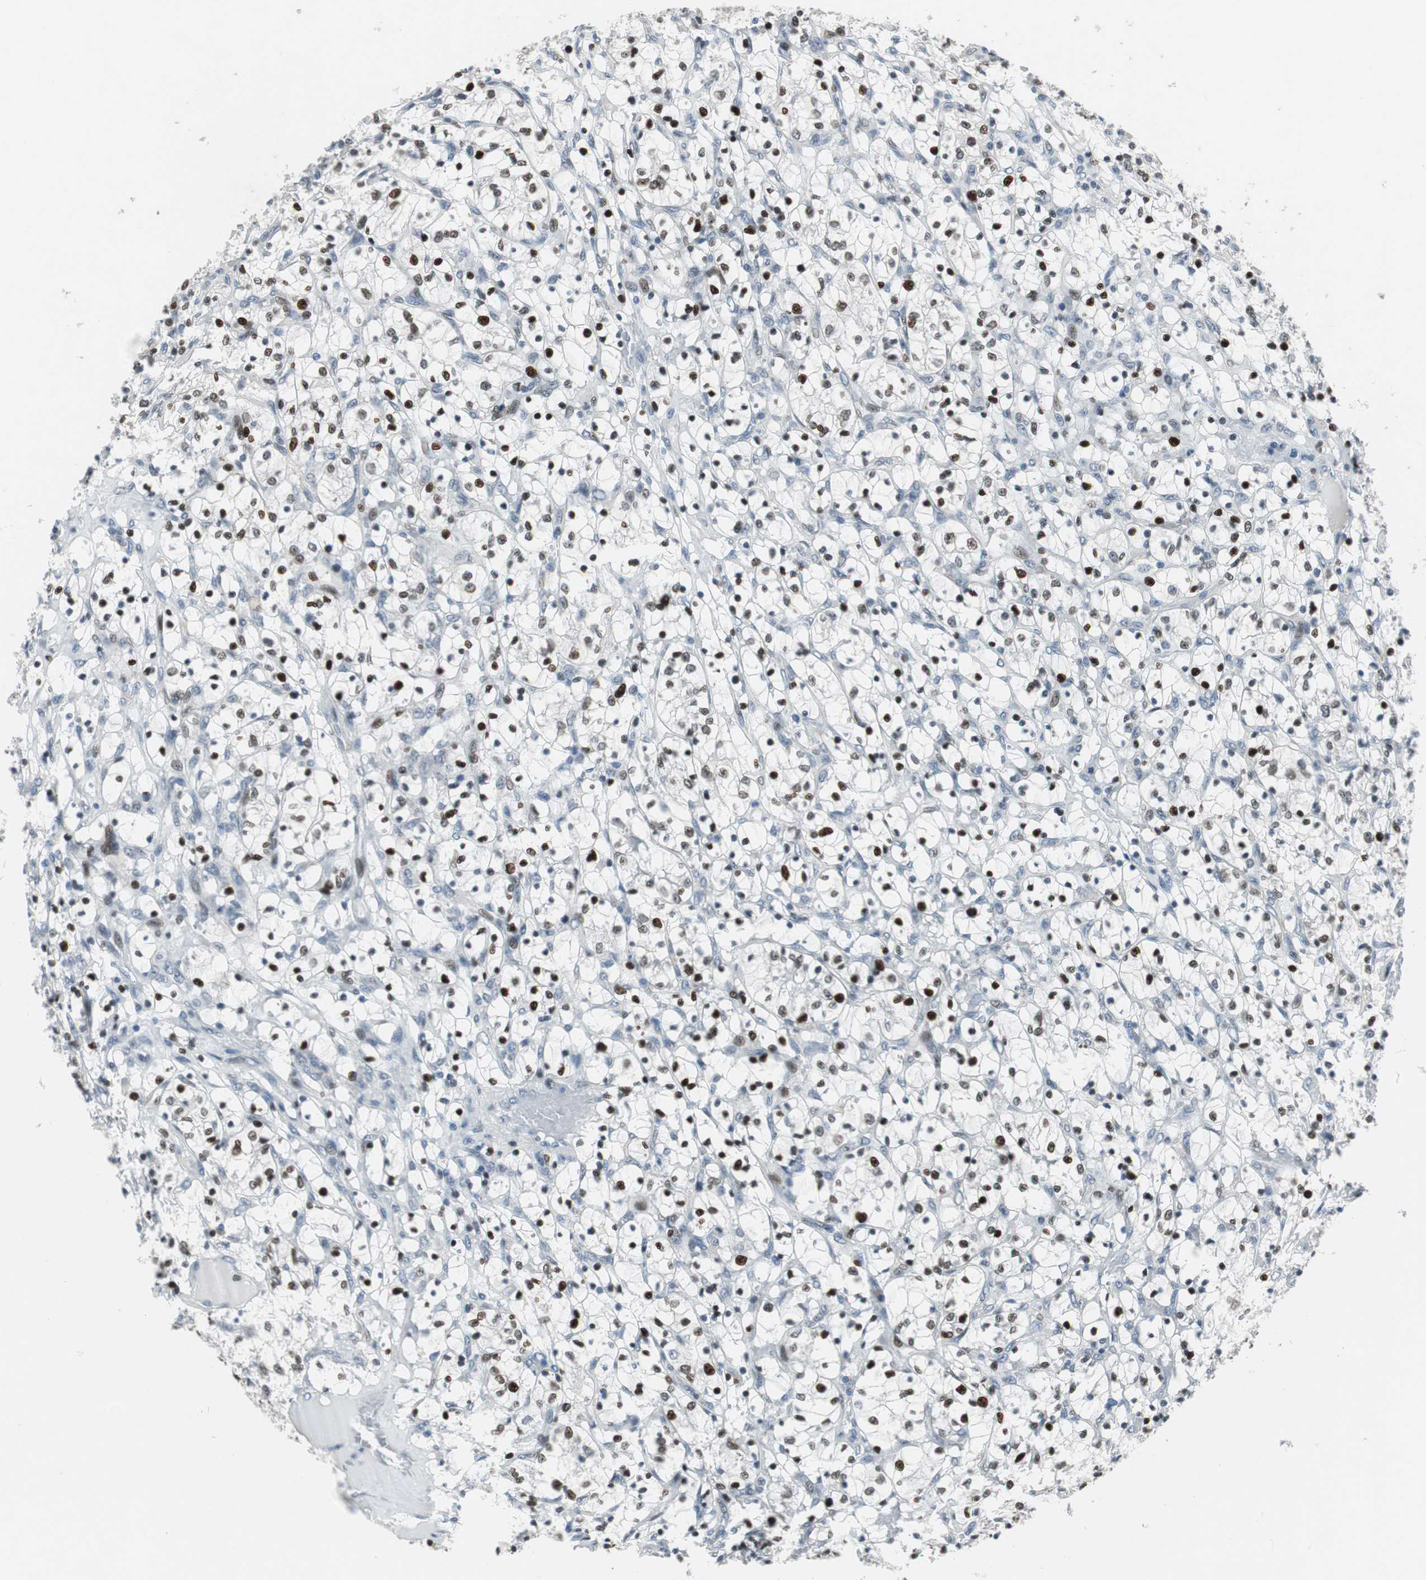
{"staining": {"intensity": "strong", "quantity": ">75%", "location": "nuclear"}, "tissue": "renal cancer", "cell_type": "Tumor cells", "image_type": "cancer", "snomed": [{"axis": "morphology", "description": "Adenocarcinoma, NOS"}, {"axis": "topography", "description": "Kidney"}], "caption": "Approximately >75% of tumor cells in renal adenocarcinoma exhibit strong nuclear protein positivity as visualized by brown immunohistochemical staining.", "gene": "AJUBA", "patient": {"sex": "female", "age": 69}}